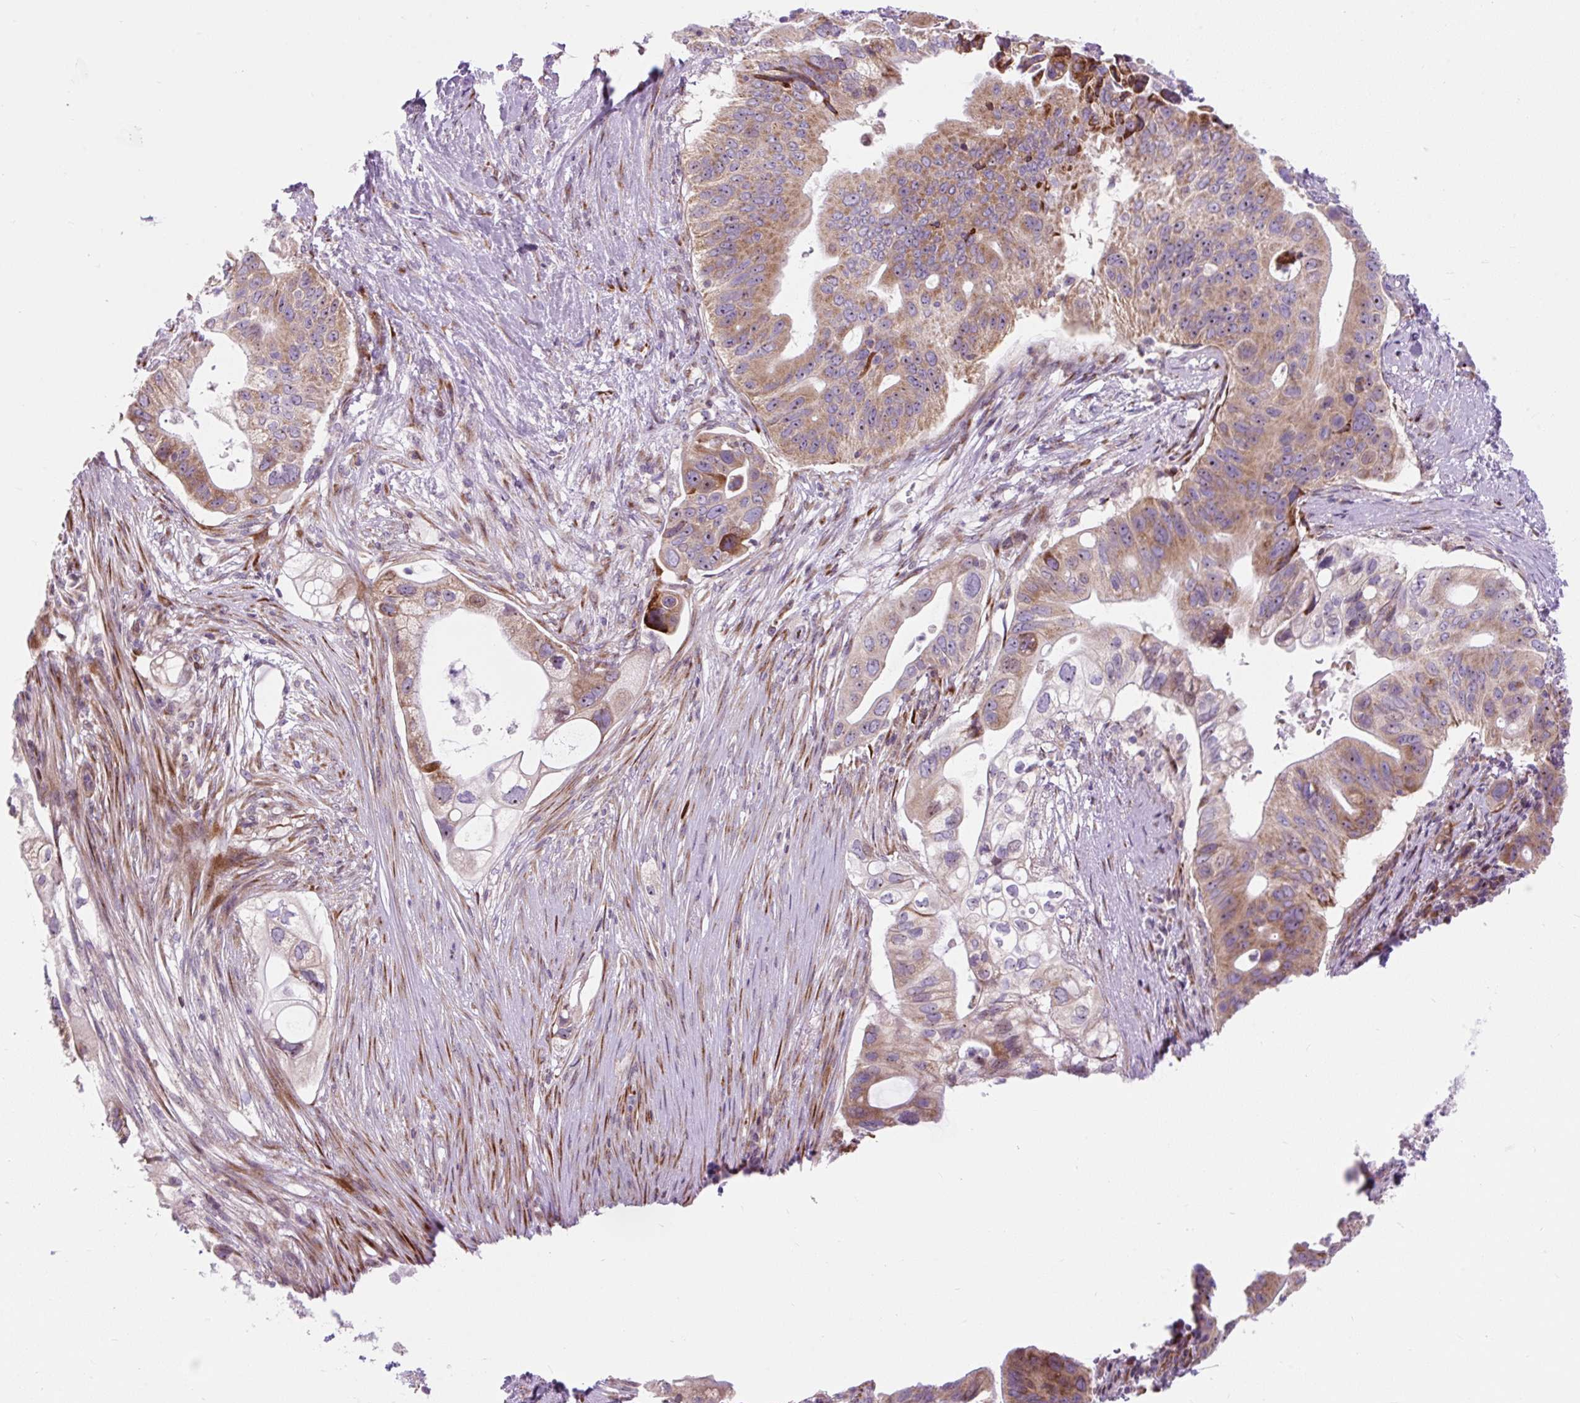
{"staining": {"intensity": "moderate", "quantity": "25%-75%", "location": "cytoplasmic/membranous,nuclear"}, "tissue": "pancreatic cancer", "cell_type": "Tumor cells", "image_type": "cancer", "snomed": [{"axis": "morphology", "description": "Adenocarcinoma, NOS"}, {"axis": "topography", "description": "Pancreas"}], "caption": "Brown immunohistochemical staining in pancreatic cancer demonstrates moderate cytoplasmic/membranous and nuclear positivity in about 25%-75% of tumor cells.", "gene": "CISD3", "patient": {"sex": "female", "age": 72}}